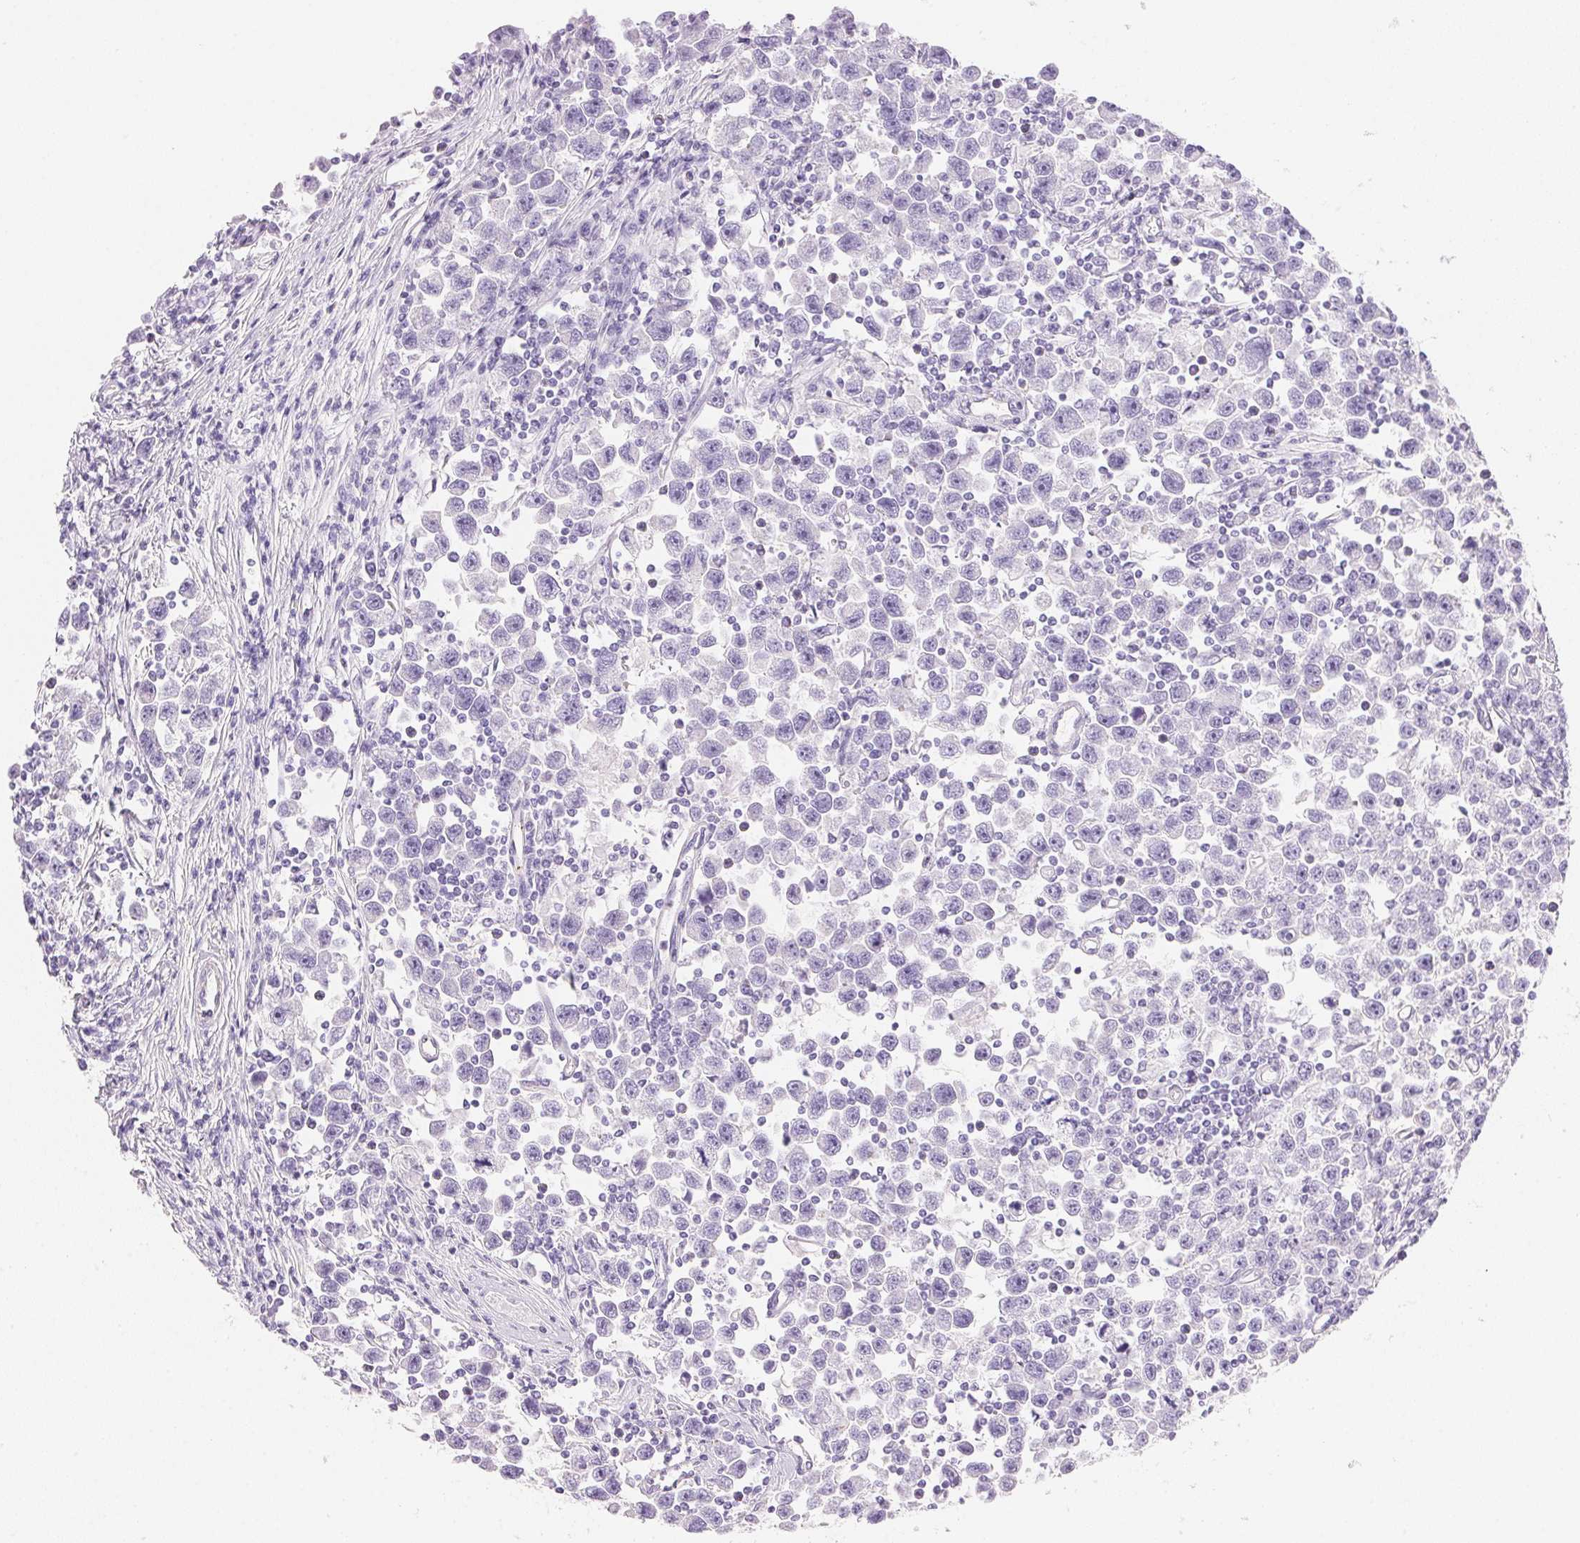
{"staining": {"intensity": "negative", "quantity": "none", "location": "none"}, "tissue": "testis cancer", "cell_type": "Tumor cells", "image_type": "cancer", "snomed": [{"axis": "morphology", "description": "Seminoma, NOS"}, {"axis": "topography", "description": "Testis"}], "caption": "Immunohistochemistry (IHC) of testis seminoma displays no positivity in tumor cells.", "gene": "KCNE2", "patient": {"sex": "male", "age": 31}}